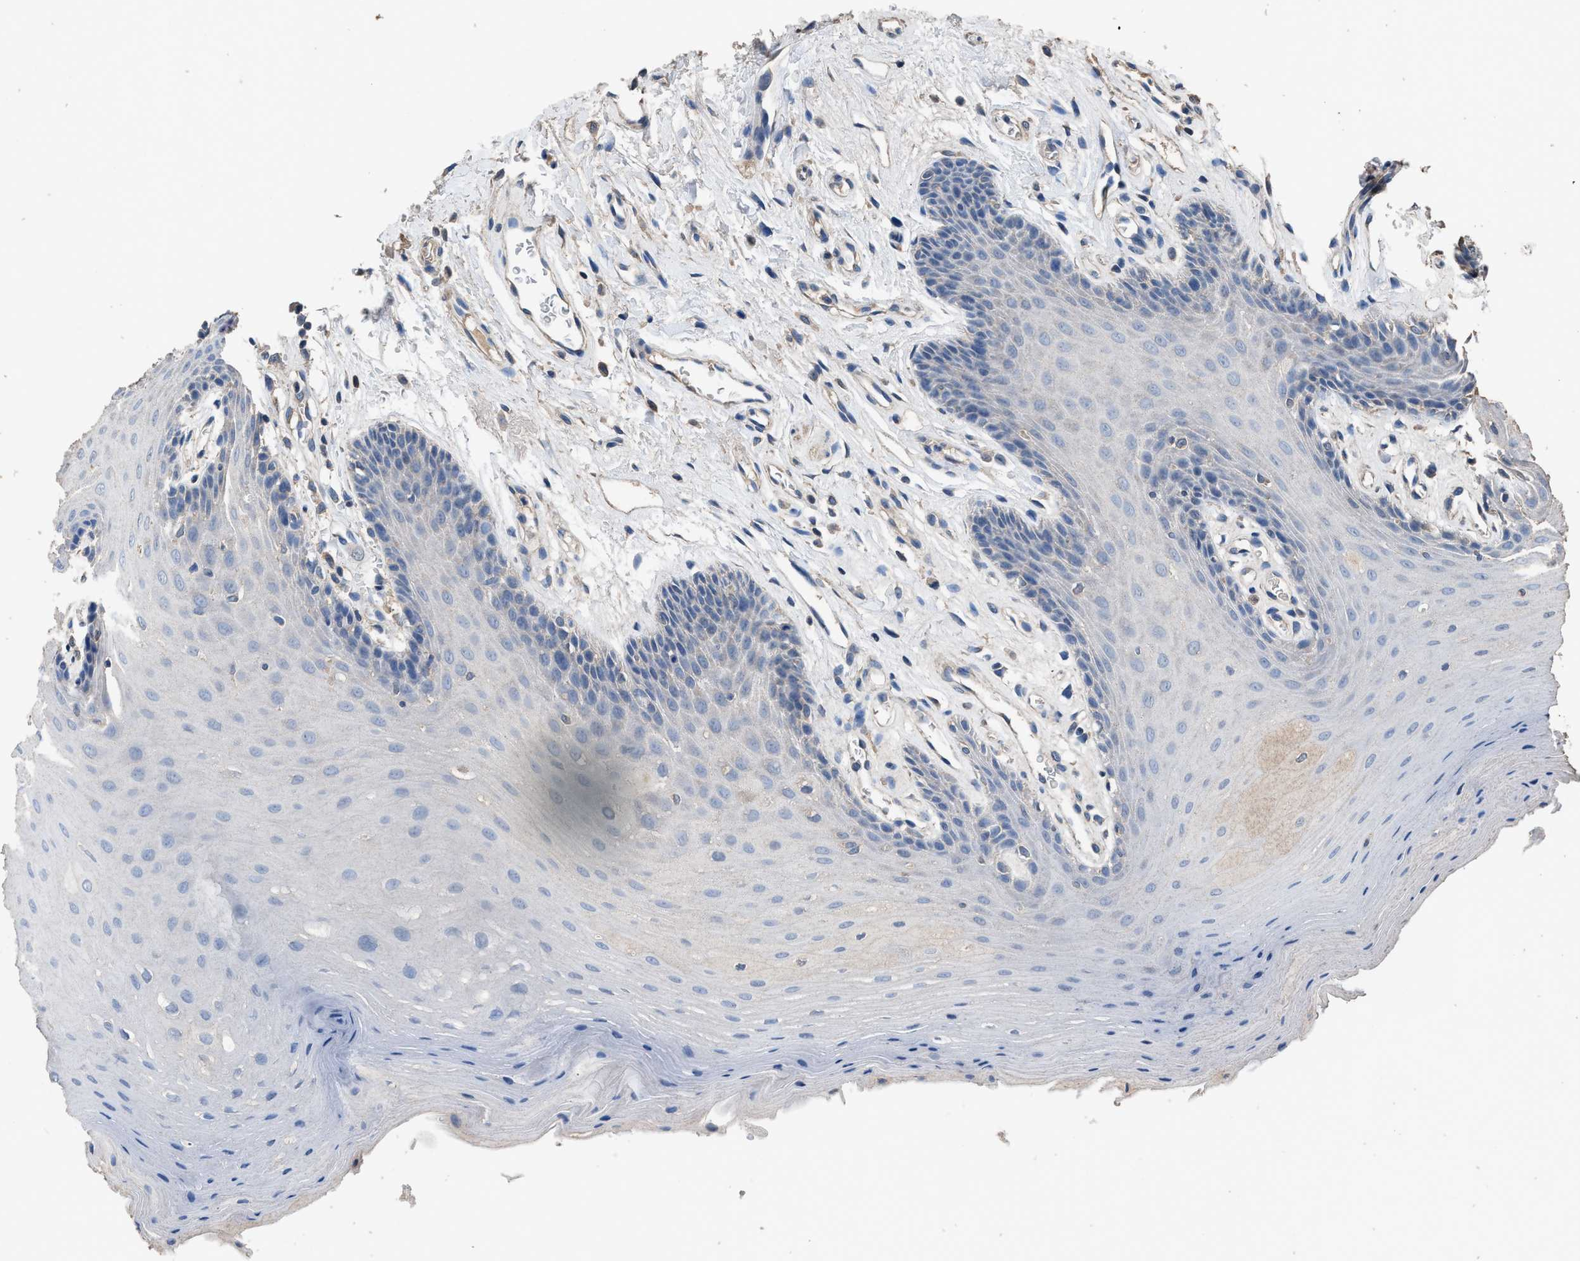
{"staining": {"intensity": "negative", "quantity": "none", "location": "none"}, "tissue": "oral mucosa", "cell_type": "Squamous epithelial cells", "image_type": "normal", "snomed": [{"axis": "morphology", "description": "Normal tissue, NOS"}, {"axis": "morphology", "description": "Squamous cell carcinoma, NOS"}, {"axis": "topography", "description": "Oral tissue"}, {"axis": "topography", "description": "Head-Neck"}], "caption": "Squamous epithelial cells show no significant protein positivity in benign oral mucosa.", "gene": "ITSN1", "patient": {"sex": "male", "age": 71}}